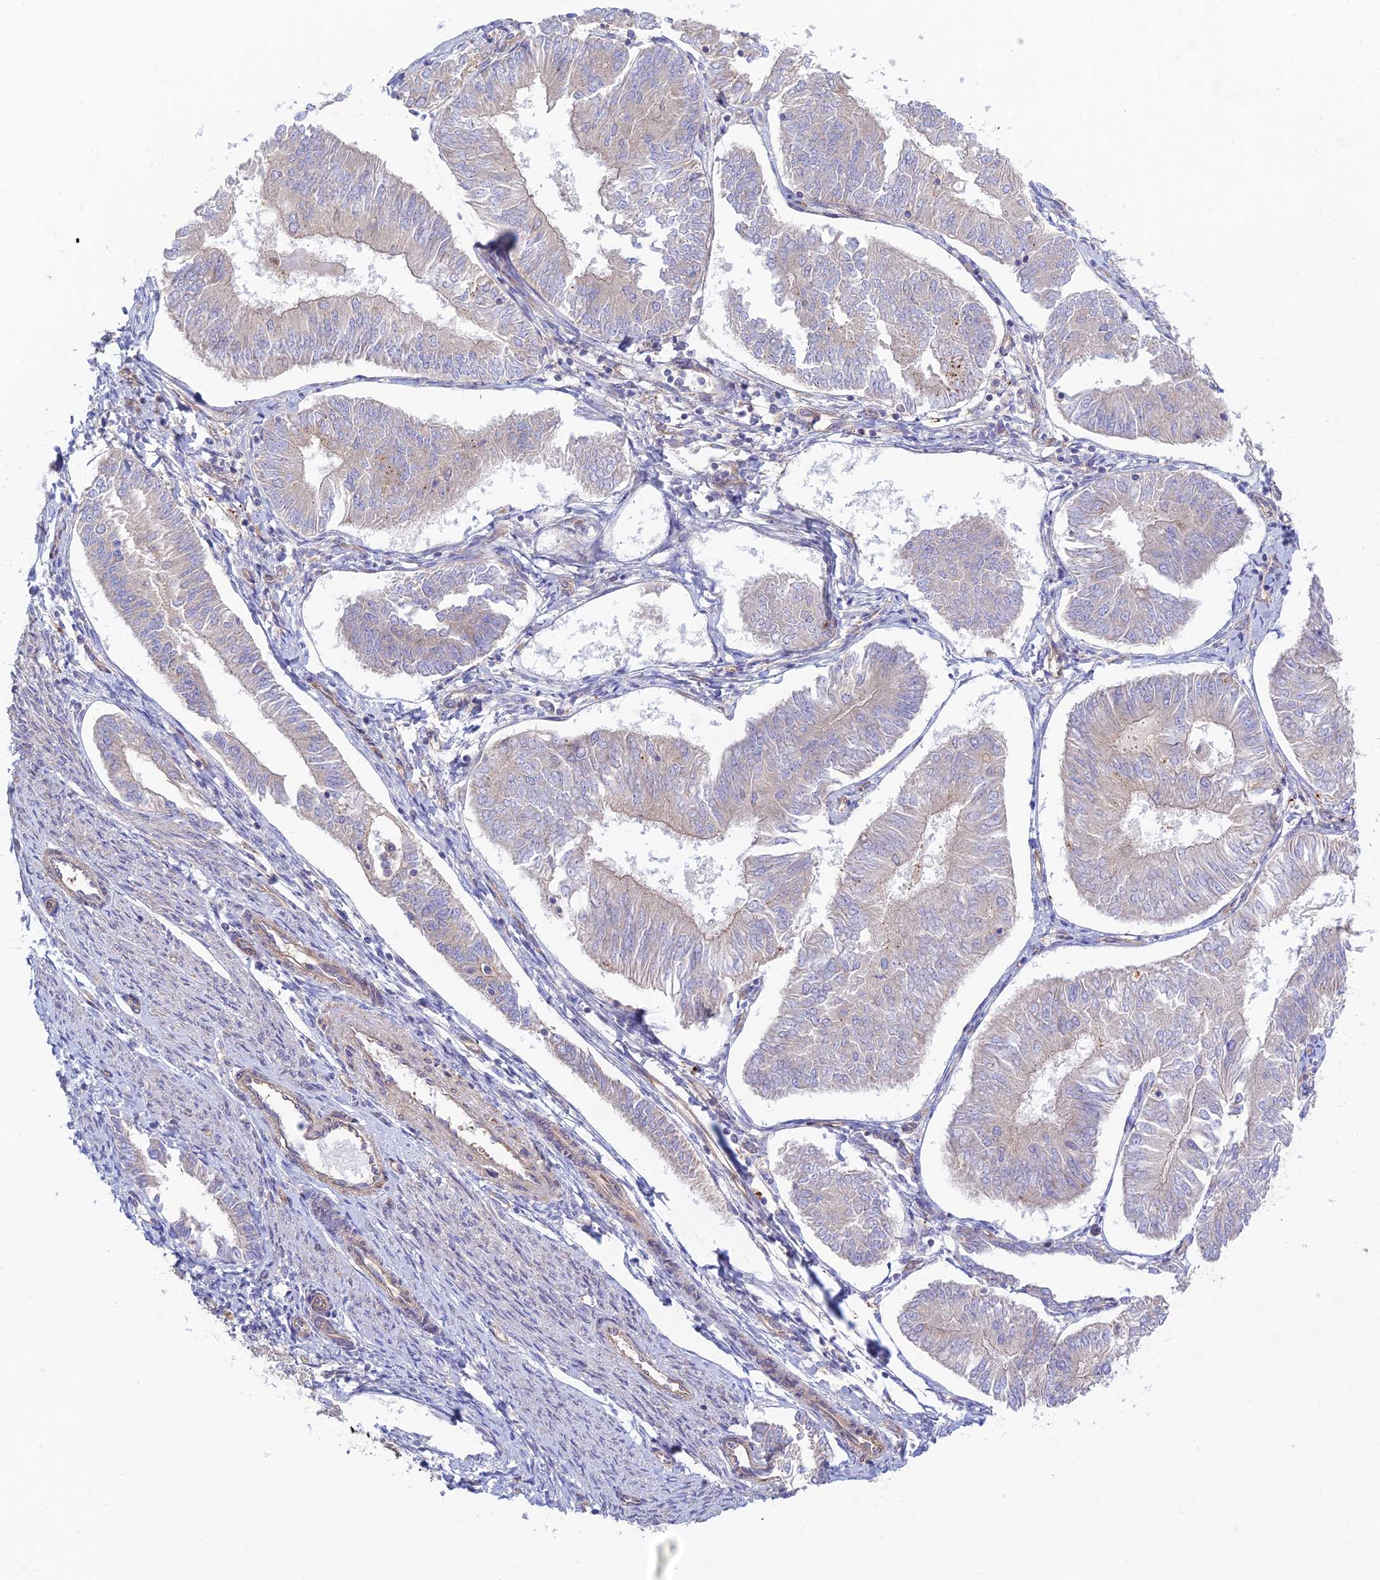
{"staining": {"intensity": "weak", "quantity": "<25%", "location": "cytoplasmic/membranous"}, "tissue": "endometrial cancer", "cell_type": "Tumor cells", "image_type": "cancer", "snomed": [{"axis": "morphology", "description": "Adenocarcinoma, NOS"}, {"axis": "topography", "description": "Endometrium"}], "caption": "Human endometrial cancer (adenocarcinoma) stained for a protein using immunohistochemistry displays no positivity in tumor cells.", "gene": "KCNAB1", "patient": {"sex": "female", "age": 58}}